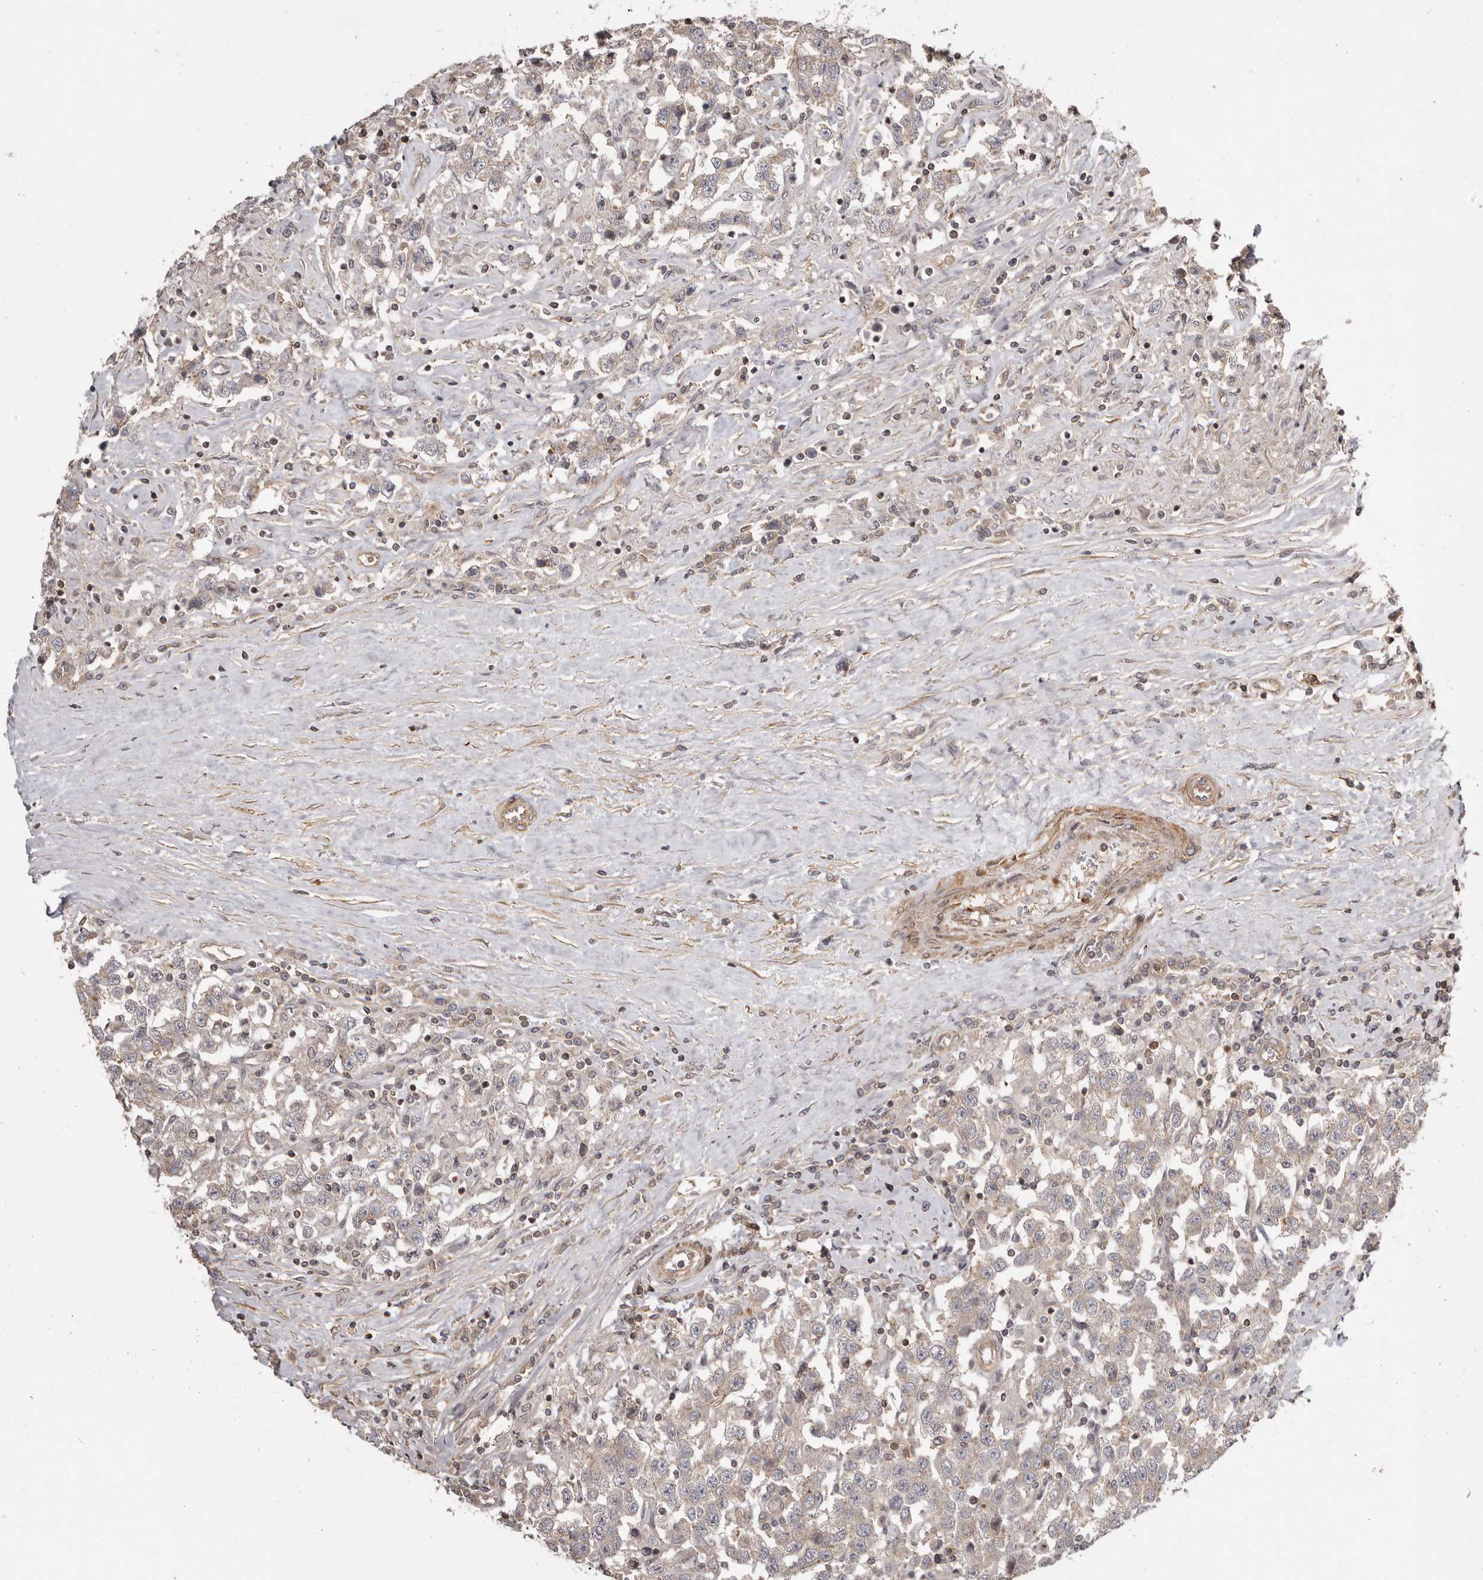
{"staining": {"intensity": "negative", "quantity": "none", "location": "none"}, "tissue": "testis cancer", "cell_type": "Tumor cells", "image_type": "cancer", "snomed": [{"axis": "morphology", "description": "Seminoma, NOS"}, {"axis": "topography", "description": "Testis"}], "caption": "Testis cancer (seminoma) was stained to show a protein in brown. There is no significant staining in tumor cells. Brightfield microscopy of immunohistochemistry stained with DAB (brown) and hematoxylin (blue), captured at high magnification.", "gene": "NFKBIA", "patient": {"sex": "male", "age": 41}}